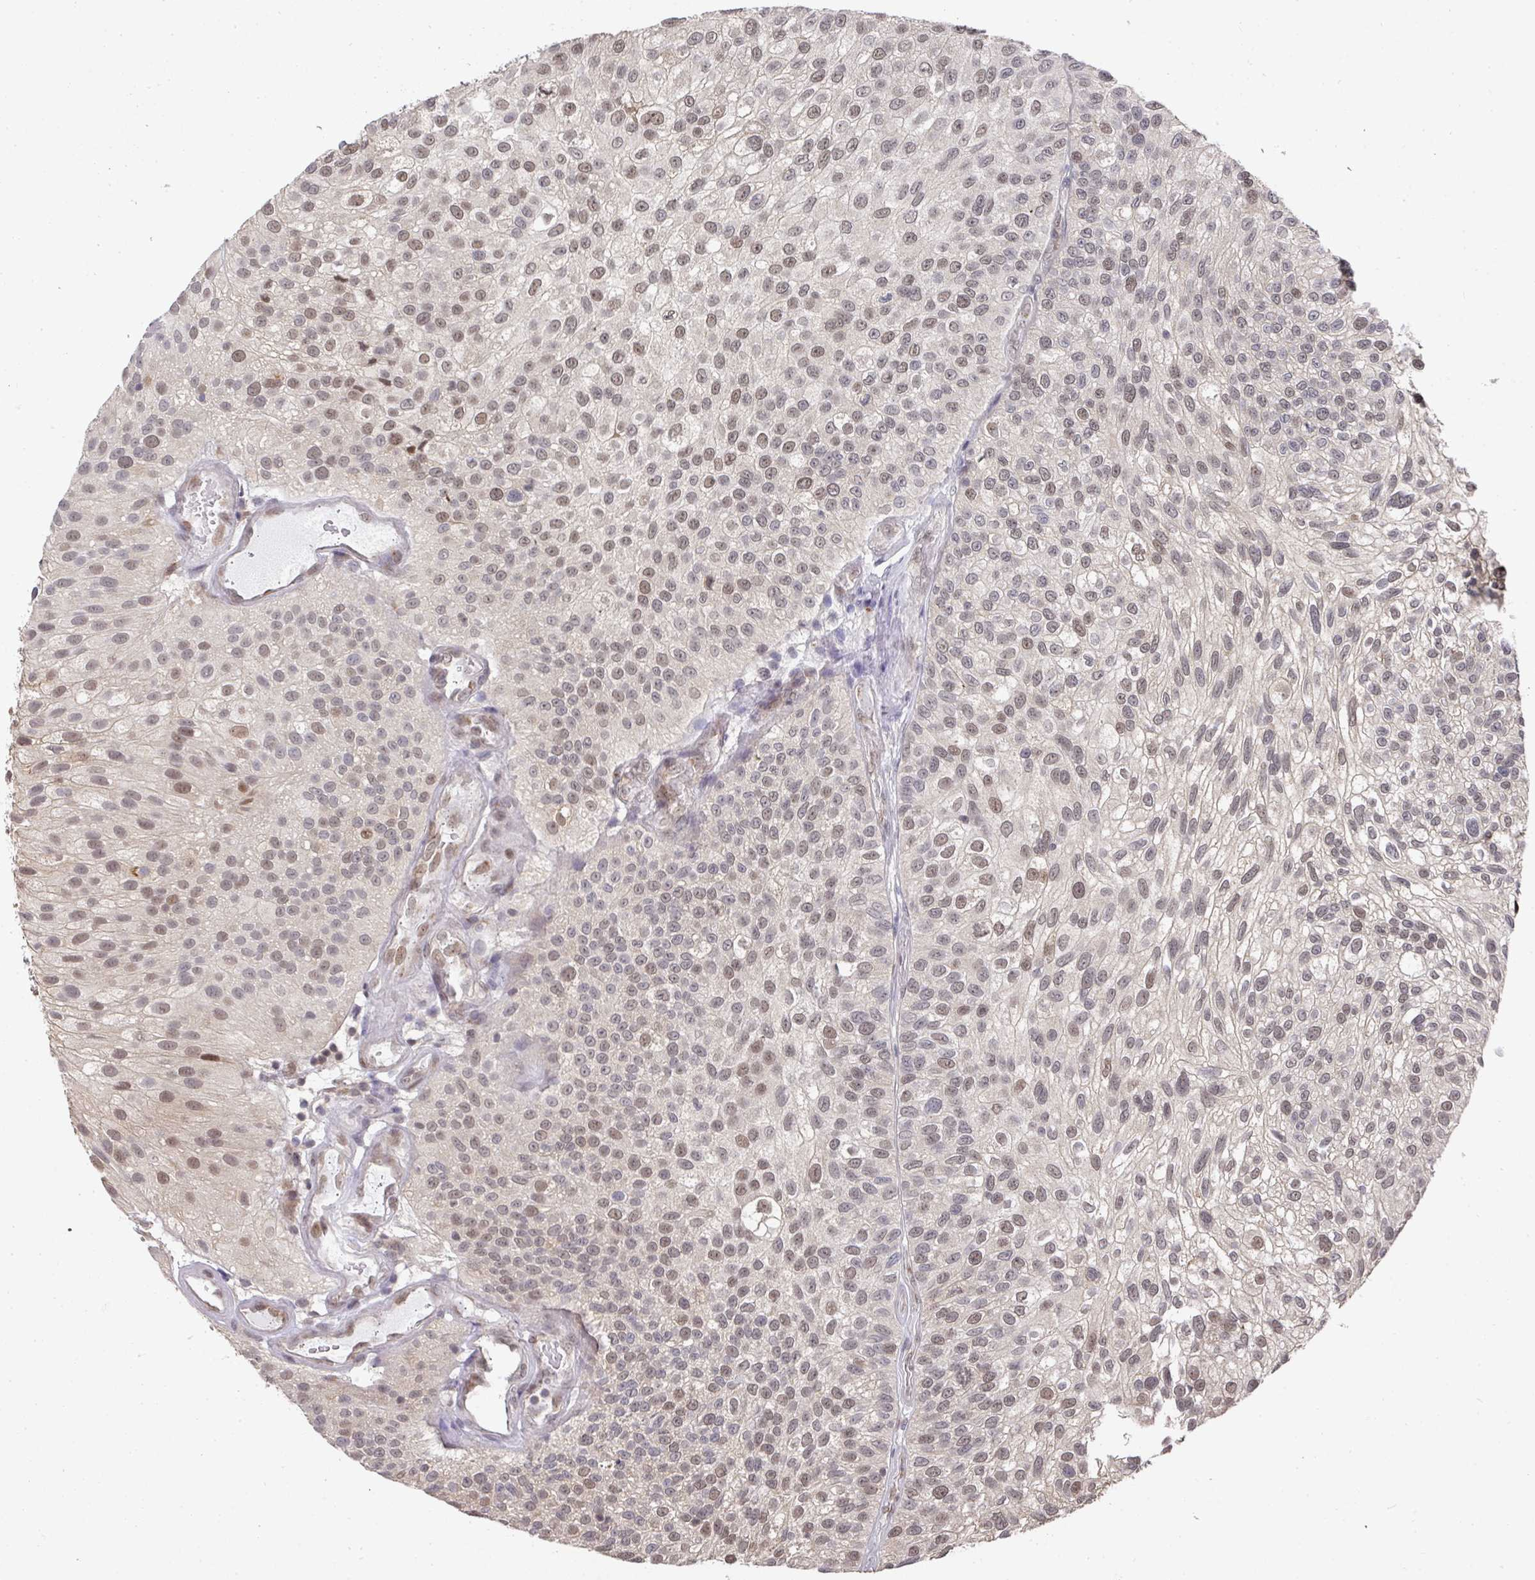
{"staining": {"intensity": "weak", "quantity": "25%-75%", "location": "nuclear"}, "tissue": "urothelial cancer", "cell_type": "Tumor cells", "image_type": "cancer", "snomed": [{"axis": "morphology", "description": "Urothelial carcinoma, NOS"}, {"axis": "topography", "description": "Urinary bladder"}], "caption": "IHC photomicrograph of neoplastic tissue: human transitional cell carcinoma stained using immunohistochemistry exhibits low levels of weak protein expression localized specifically in the nuclear of tumor cells, appearing as a nuclear brown color.", "gene": "C18orf25", "patient": {"sex": "male", "age": 87}}